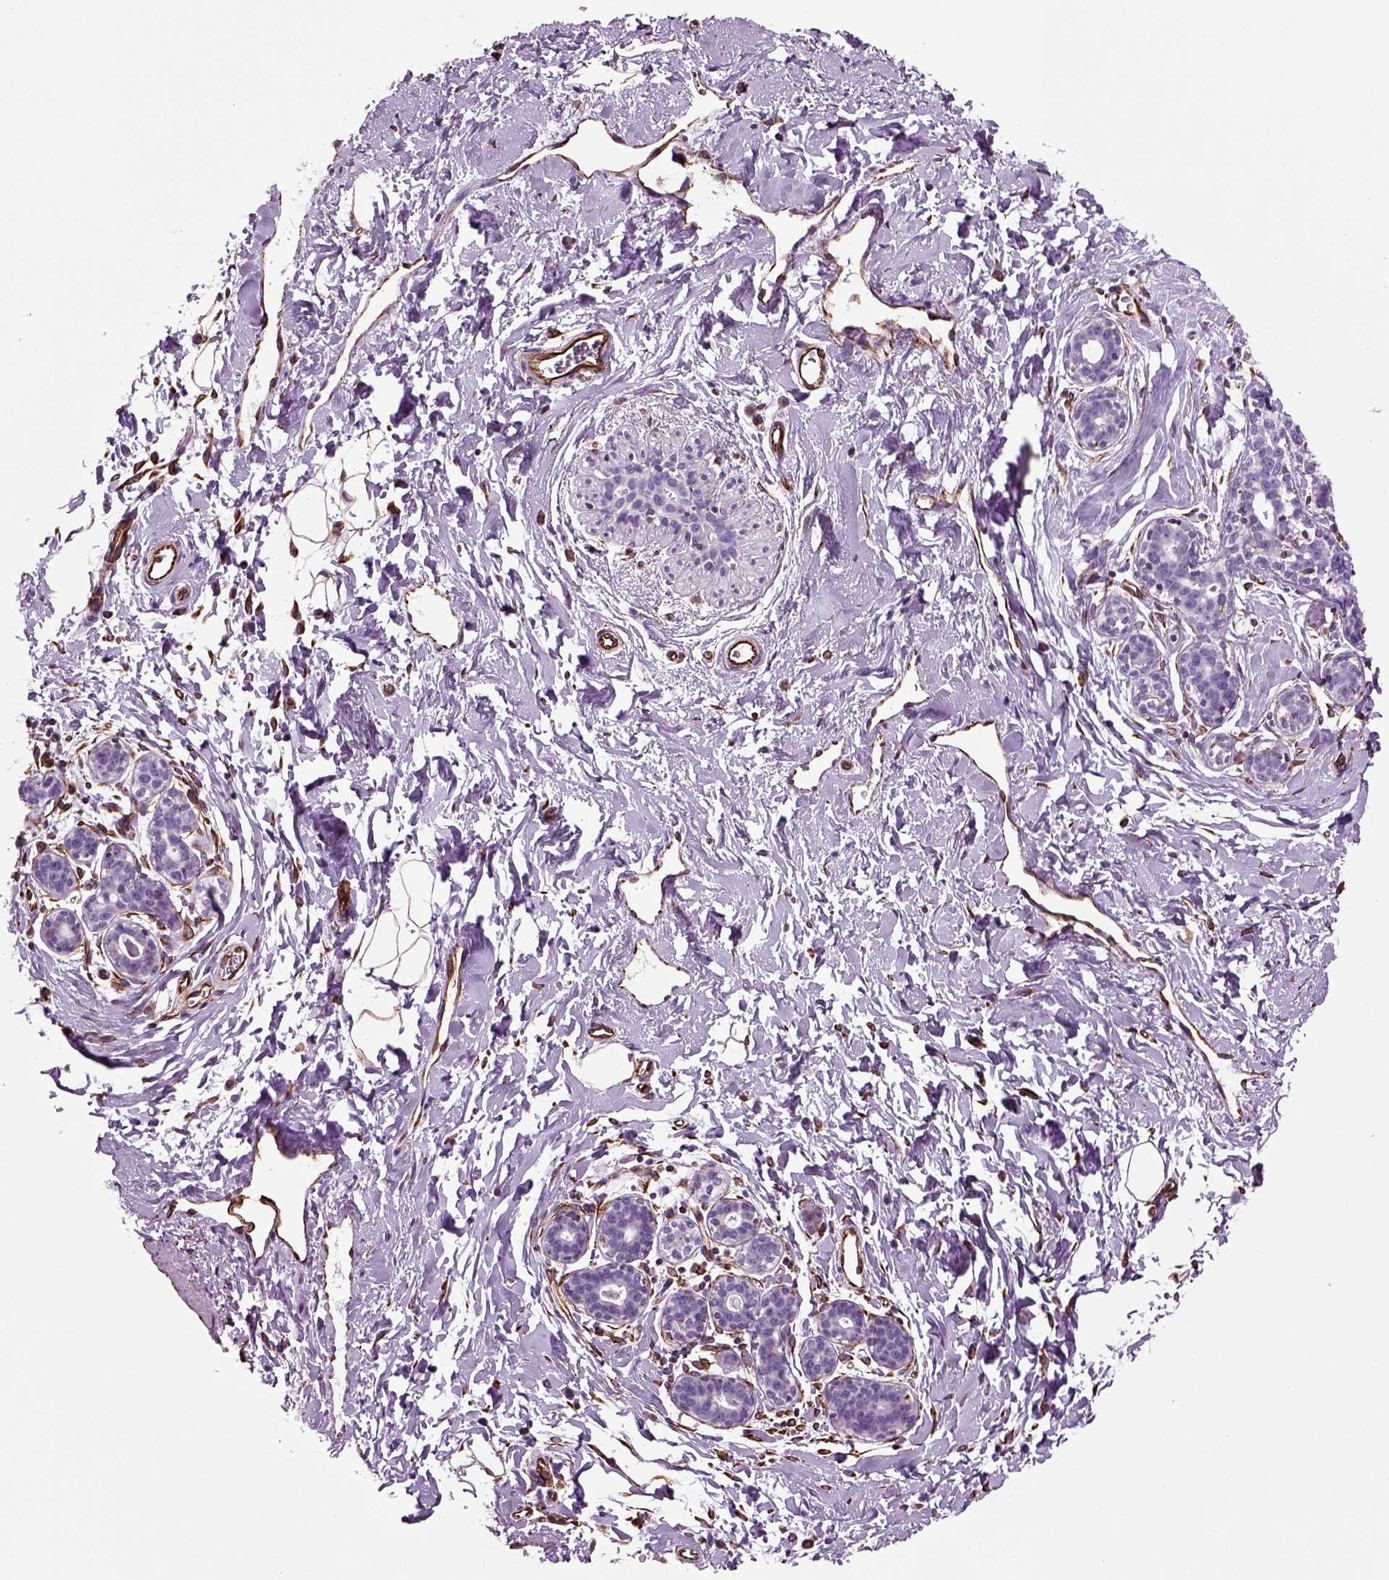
{"staining": {"intensity": "negative", "quantity": "none", "location": "none"}, "tissue": "breast", "cell_type": "Adipocytes", "image_type": "normal", "snomed": [{"axis": "morphology", "description": "Normal tissue, NOS"}, {"axis": "topography", "description": "Breast"}], "caption": "There is no significant staining in adipocytes of breast. (Stains: DAB immunohistochemistry with hematoxylin counter stain, Microscopy: brightfield microscopy at high magnification).", "gene": "ACER3", "patient": {"sex": "female", "age": 43}}